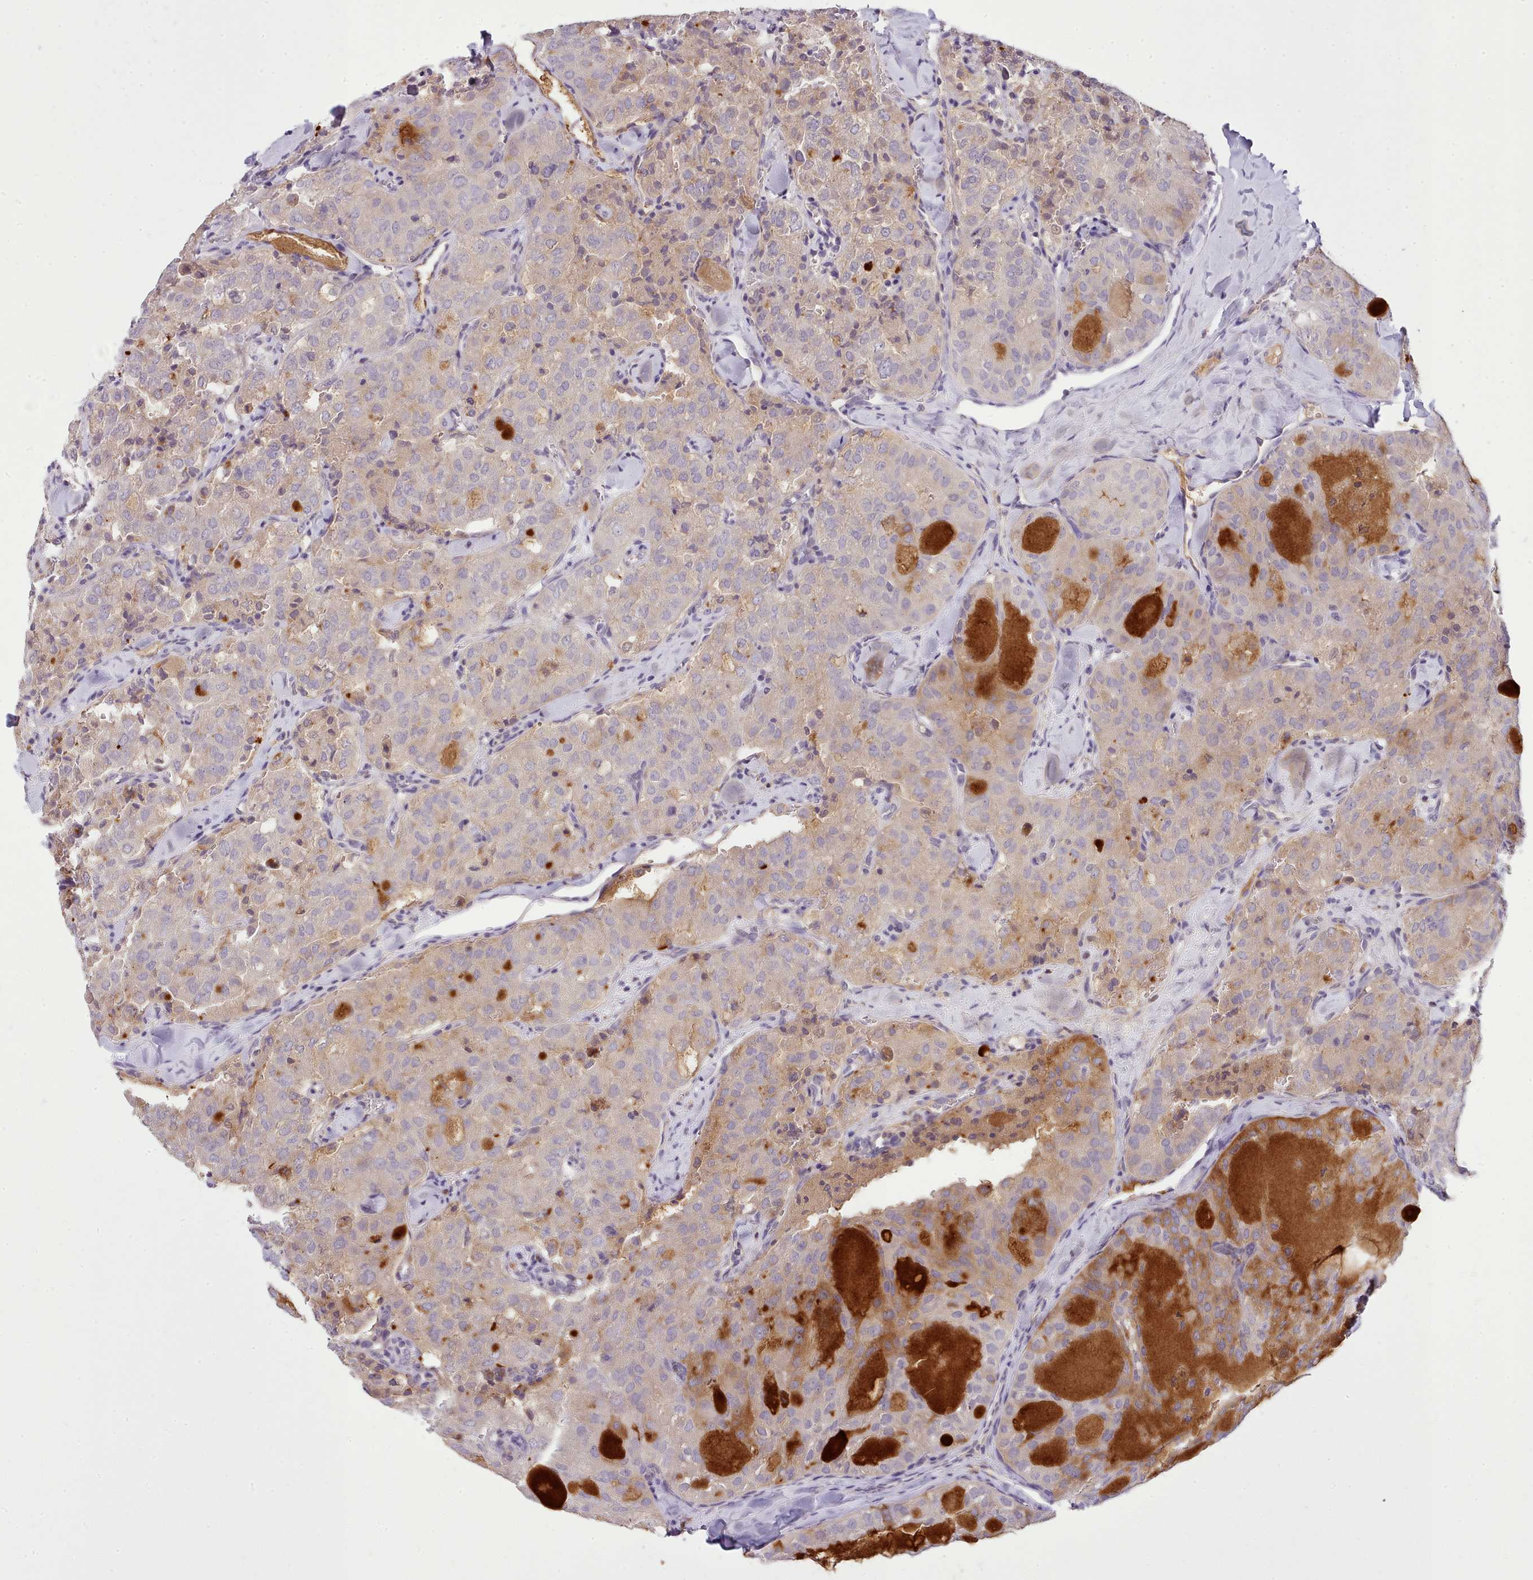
{"staining": {"intensity": "weak", "quantity": "25%-75%", "location": "cytoplasmic/membranous"}, "tissue": "thyroid cancer", "cell_type": "Tumor cells", "image_type": "cancer", "snomed": [{"axis": "morphology", "description": "Follicular adenoma carcinoma, NOS"}, {"axis": "topography", "description": "Thyroid gland"}], "caption": "A photomicrograph of human thyroid cancer stained for a protein shows weak cytoplasmic/membranous brown staining in tumor cells. The staining was performed using DAB, with brown indicating positive protein expression. Nuclei are stained blue with hematoxylin.", "gene": "FAM83E", "patient": {"sex": "male", "age": 75}}